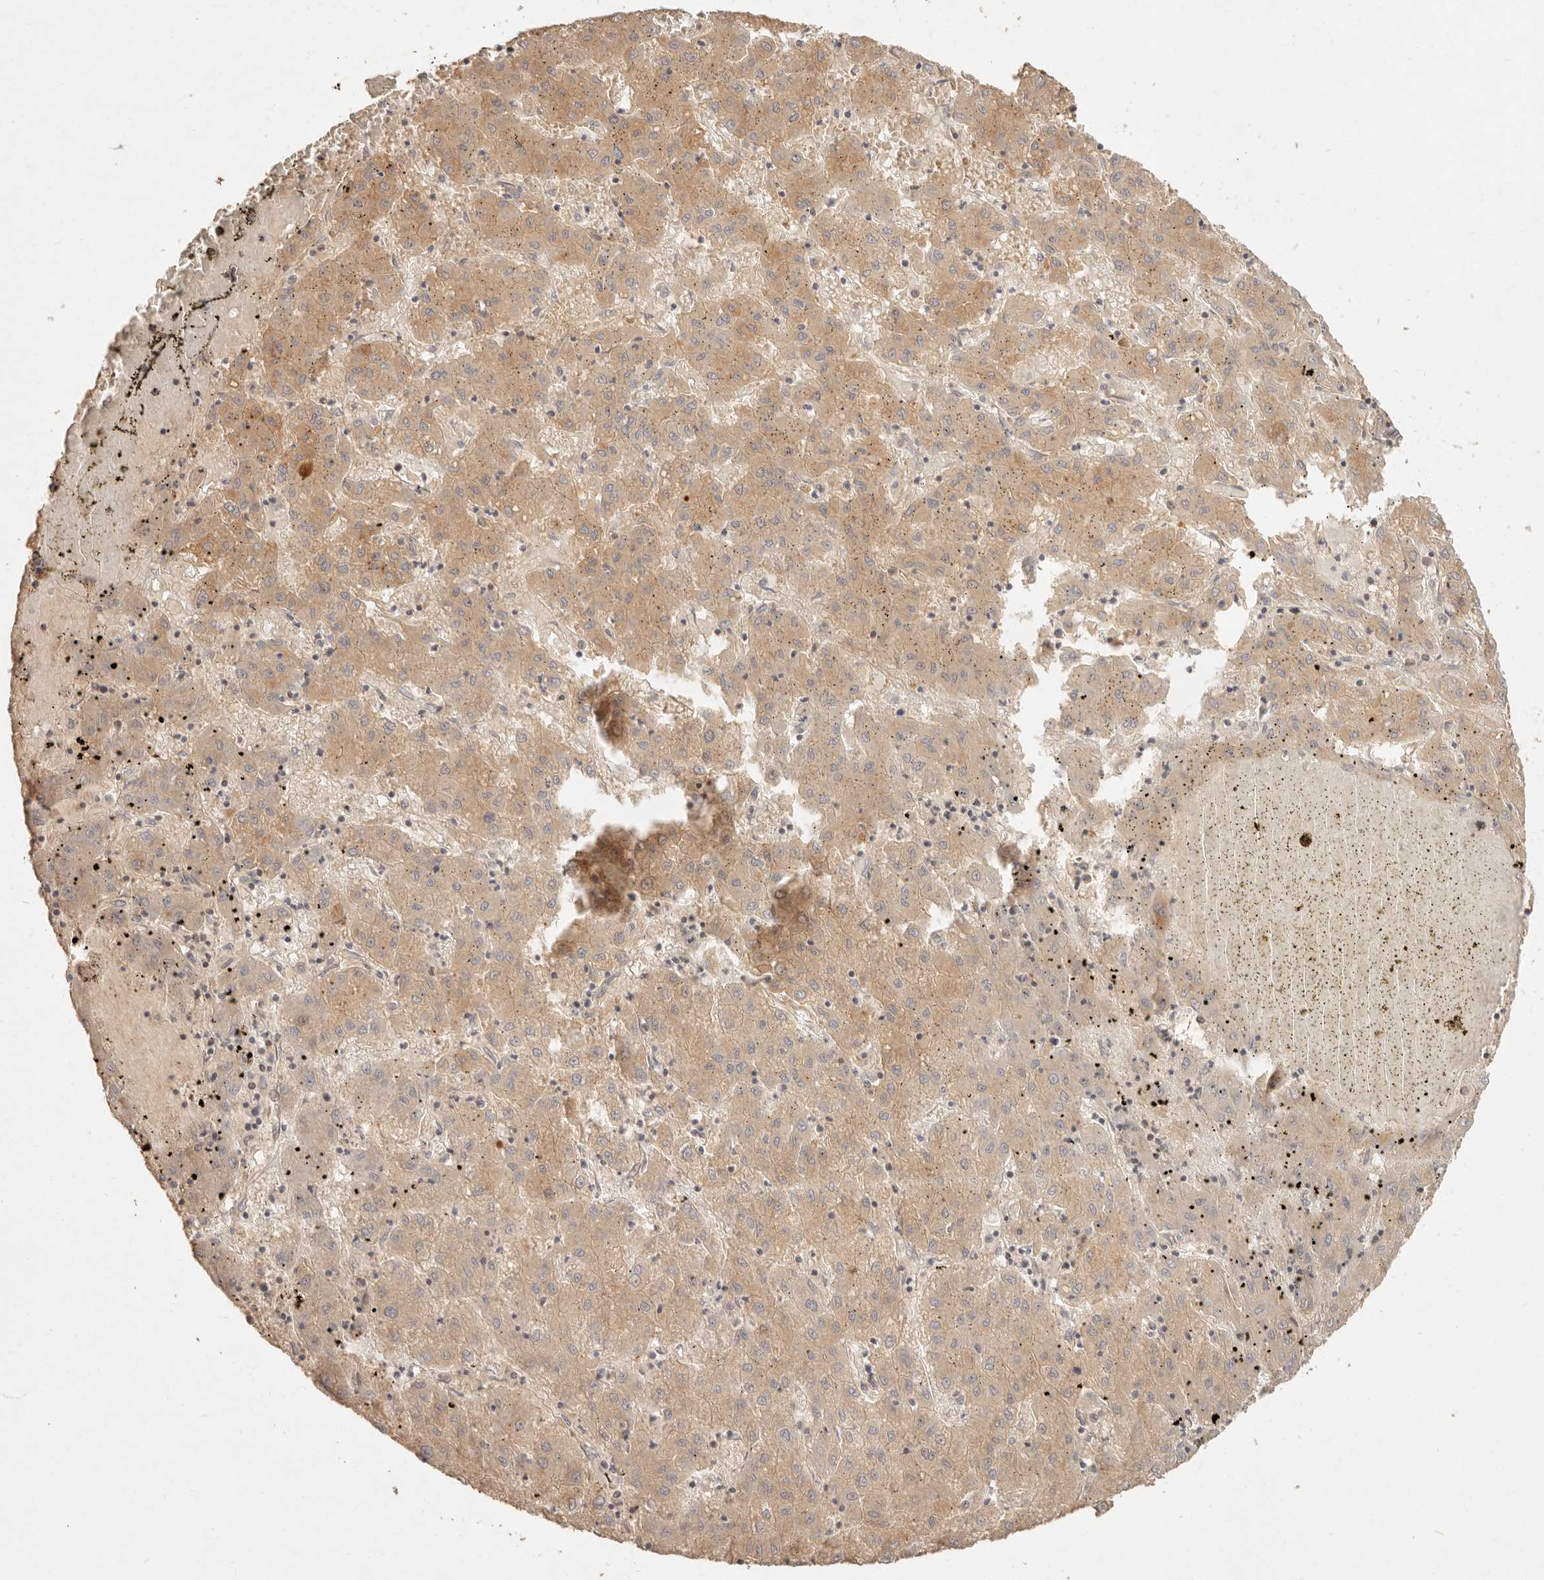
{"staining": {"intensity": "moderate", "quantity": ">75%", "location": "cytoplasmic/membranous"}, "tissue": "liver cancer", "cell_type": "Tumor cells", "image_type": "cancer", "snomed": [{"axis": "morphology", "description": "Carcinoma, Hepatocellular, NOS"}, {"axis": "topography", "description": "Liver"}], "caption": "This micrograph displays IHC staining of hepatocellular carcinoma (liver), with medium moderate cytoplasmic/membranous staining in about >75% of tumor cells.", "gene": "PPP1R3B", "patient": {"sex": "male", "age": 72}}